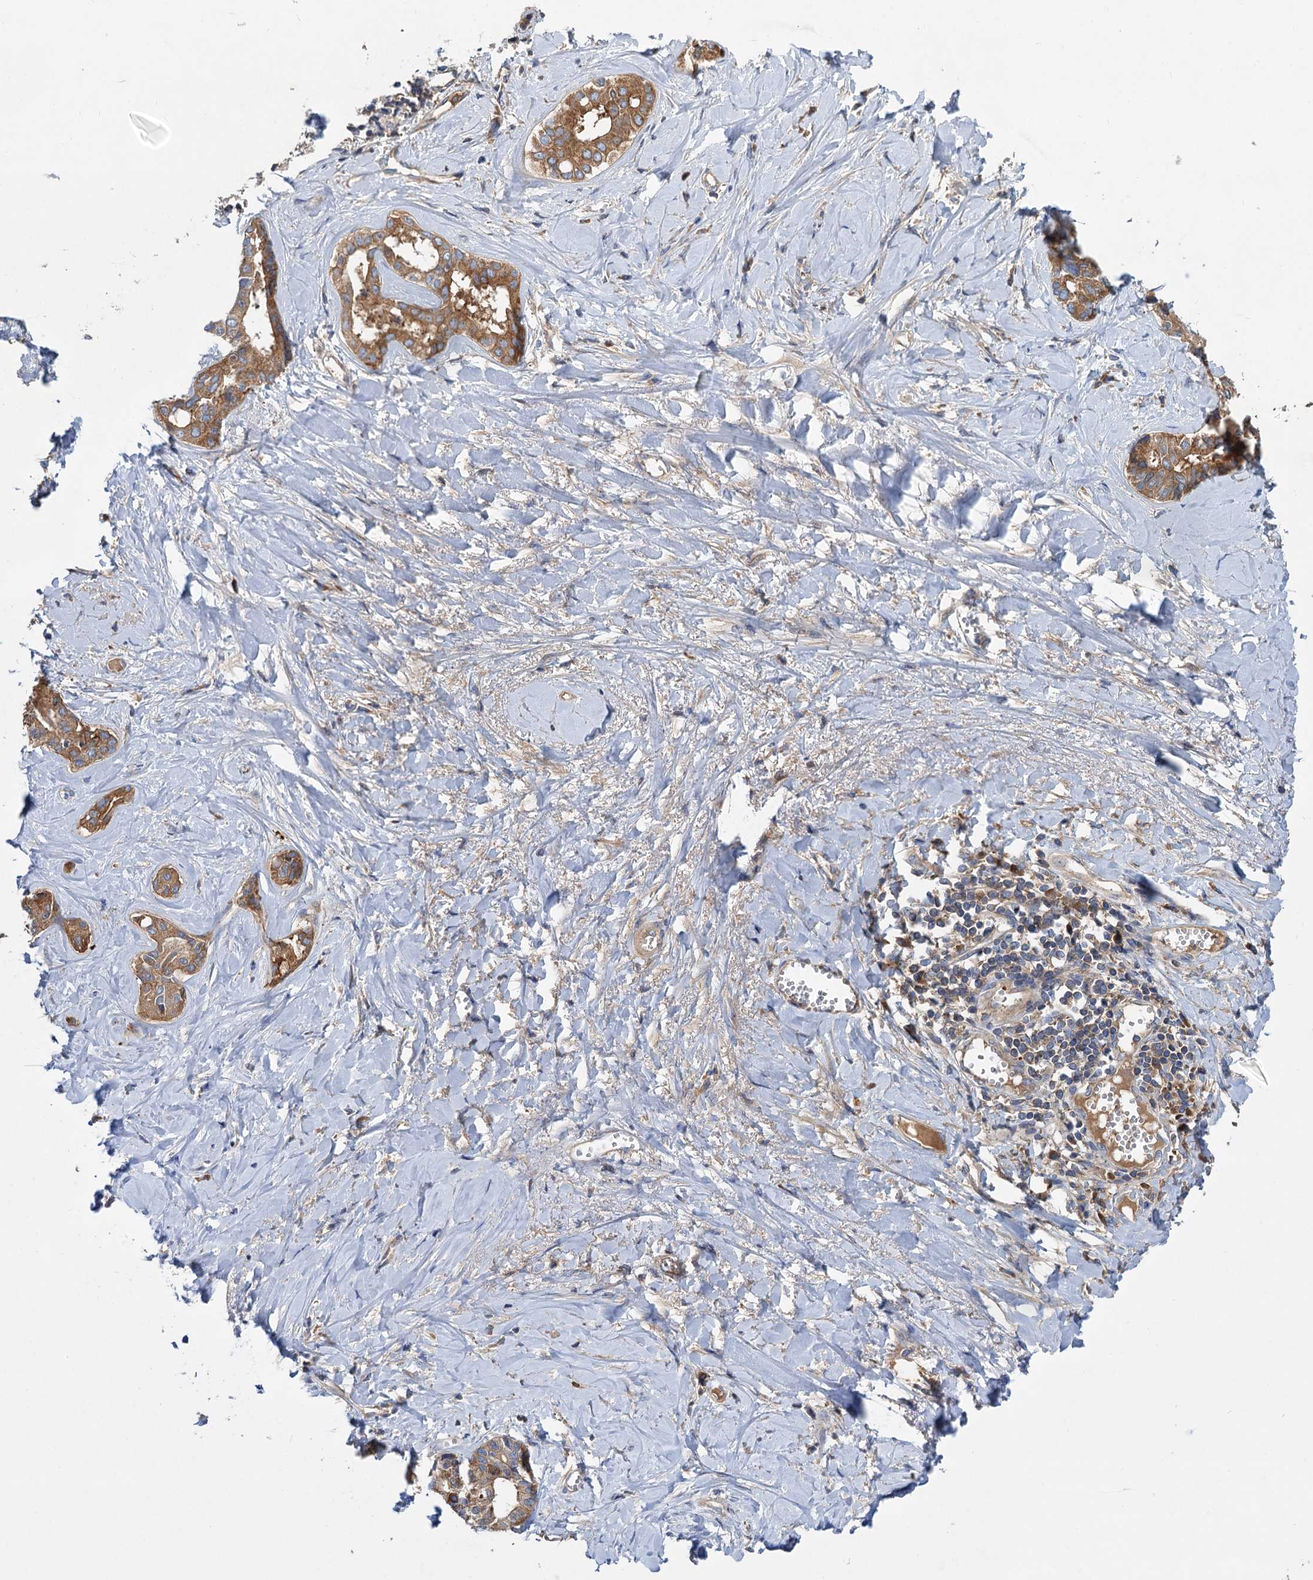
{"staining": {"intensity": "moderate", "quantity": ">75%", "location": "cytoplasmic/membranous"}, "tissue": "liver cancer", "cell_type": "Tumor cells", "image_type": "cancer", "snomed": [{"axis": "morphology", "description": "Cholangiocarcinoma"}, {"axis": "topography", "description": "Liver"}], "caption": "DAB immunohistochemical staining of liver cancer shows moderate cytoplasmic/membranous protein staining in about >75% of tumor cells.", "gene": "ALKBH7", "patient": {"sex": "female", "age": 77}}